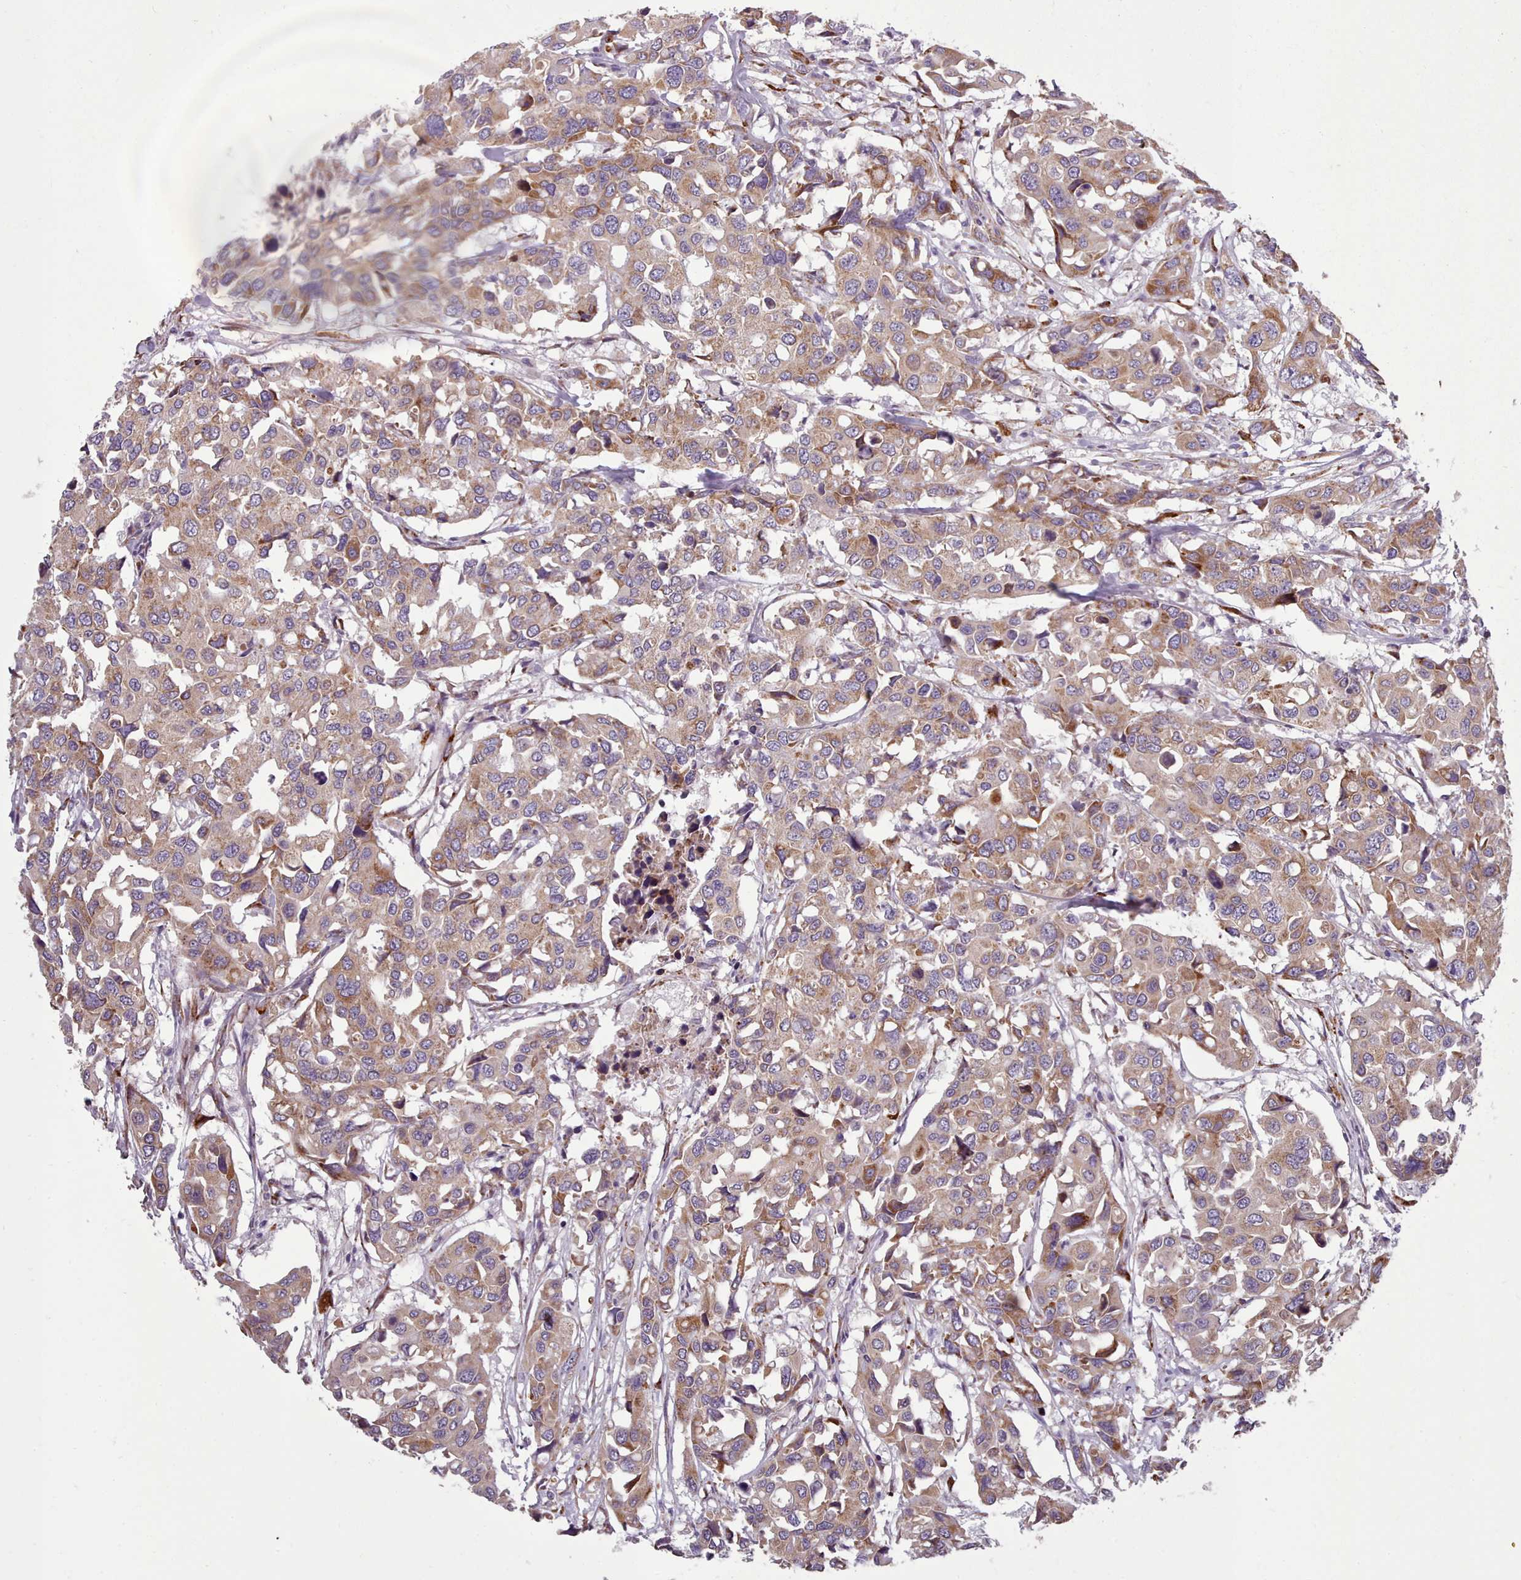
{"staining": {"intensity": "moderate", "quantity": ">75%", "location": "cytoplasmic/membranous"}, "tissue": "colorectal cancer", "cell_type": "Tumor cells", "image_type": "cancer", "snomed": [{"axis": "morphology", "description": "Adenocarcinoma, NOS"}, {"axis": "topography", "description": "Colon"}], "caption": "Human colorectal cancer (adenocarcinoma) stained for a protein (brown) reveals moderate cytoplasmic/membranous positive expression in about >75% of tumor cells.", "gene": "FKBP10", "patient": {"sex": "male", "age": 77}}